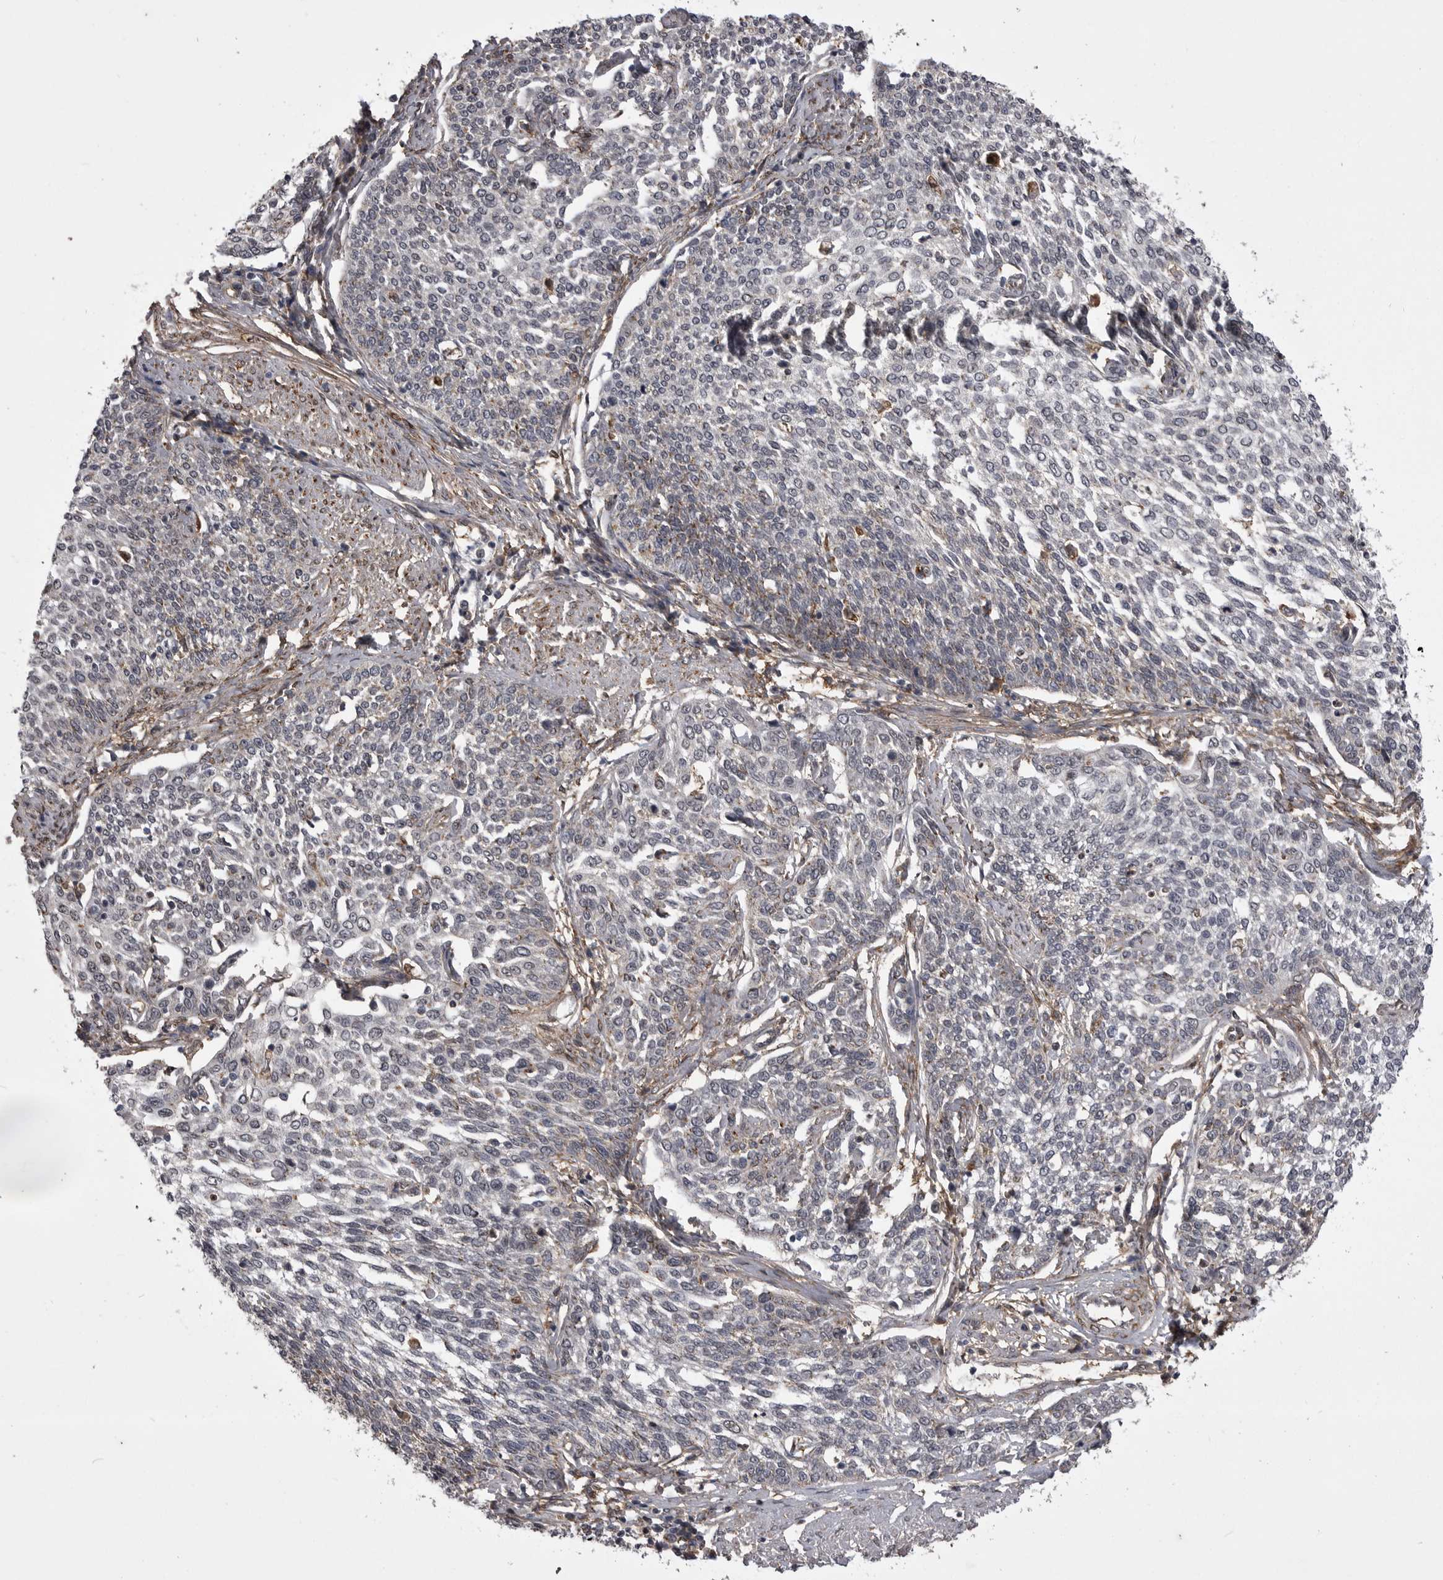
{"staining": {"intensity": "negative", "quantity": "none", "location": "none"}, "tissue": "cervical cancer", "cell_type": "Tumor cells", "image_type": "cancer", "snomed": [{"axis": "morphology", "description": "Squamous cell carcinoma, NOS"}, {"axis": "topography", "description": "Cervix"}], "caption": "This micrograph is of cervical cancer stained with immunohistochemistry (IHC) to label a protein in brown with the nuclei are counter-stained blue. There is no staining in tumor cells.", "gene": "ABL1", "patient": {"sex": "female", "age": 34}}